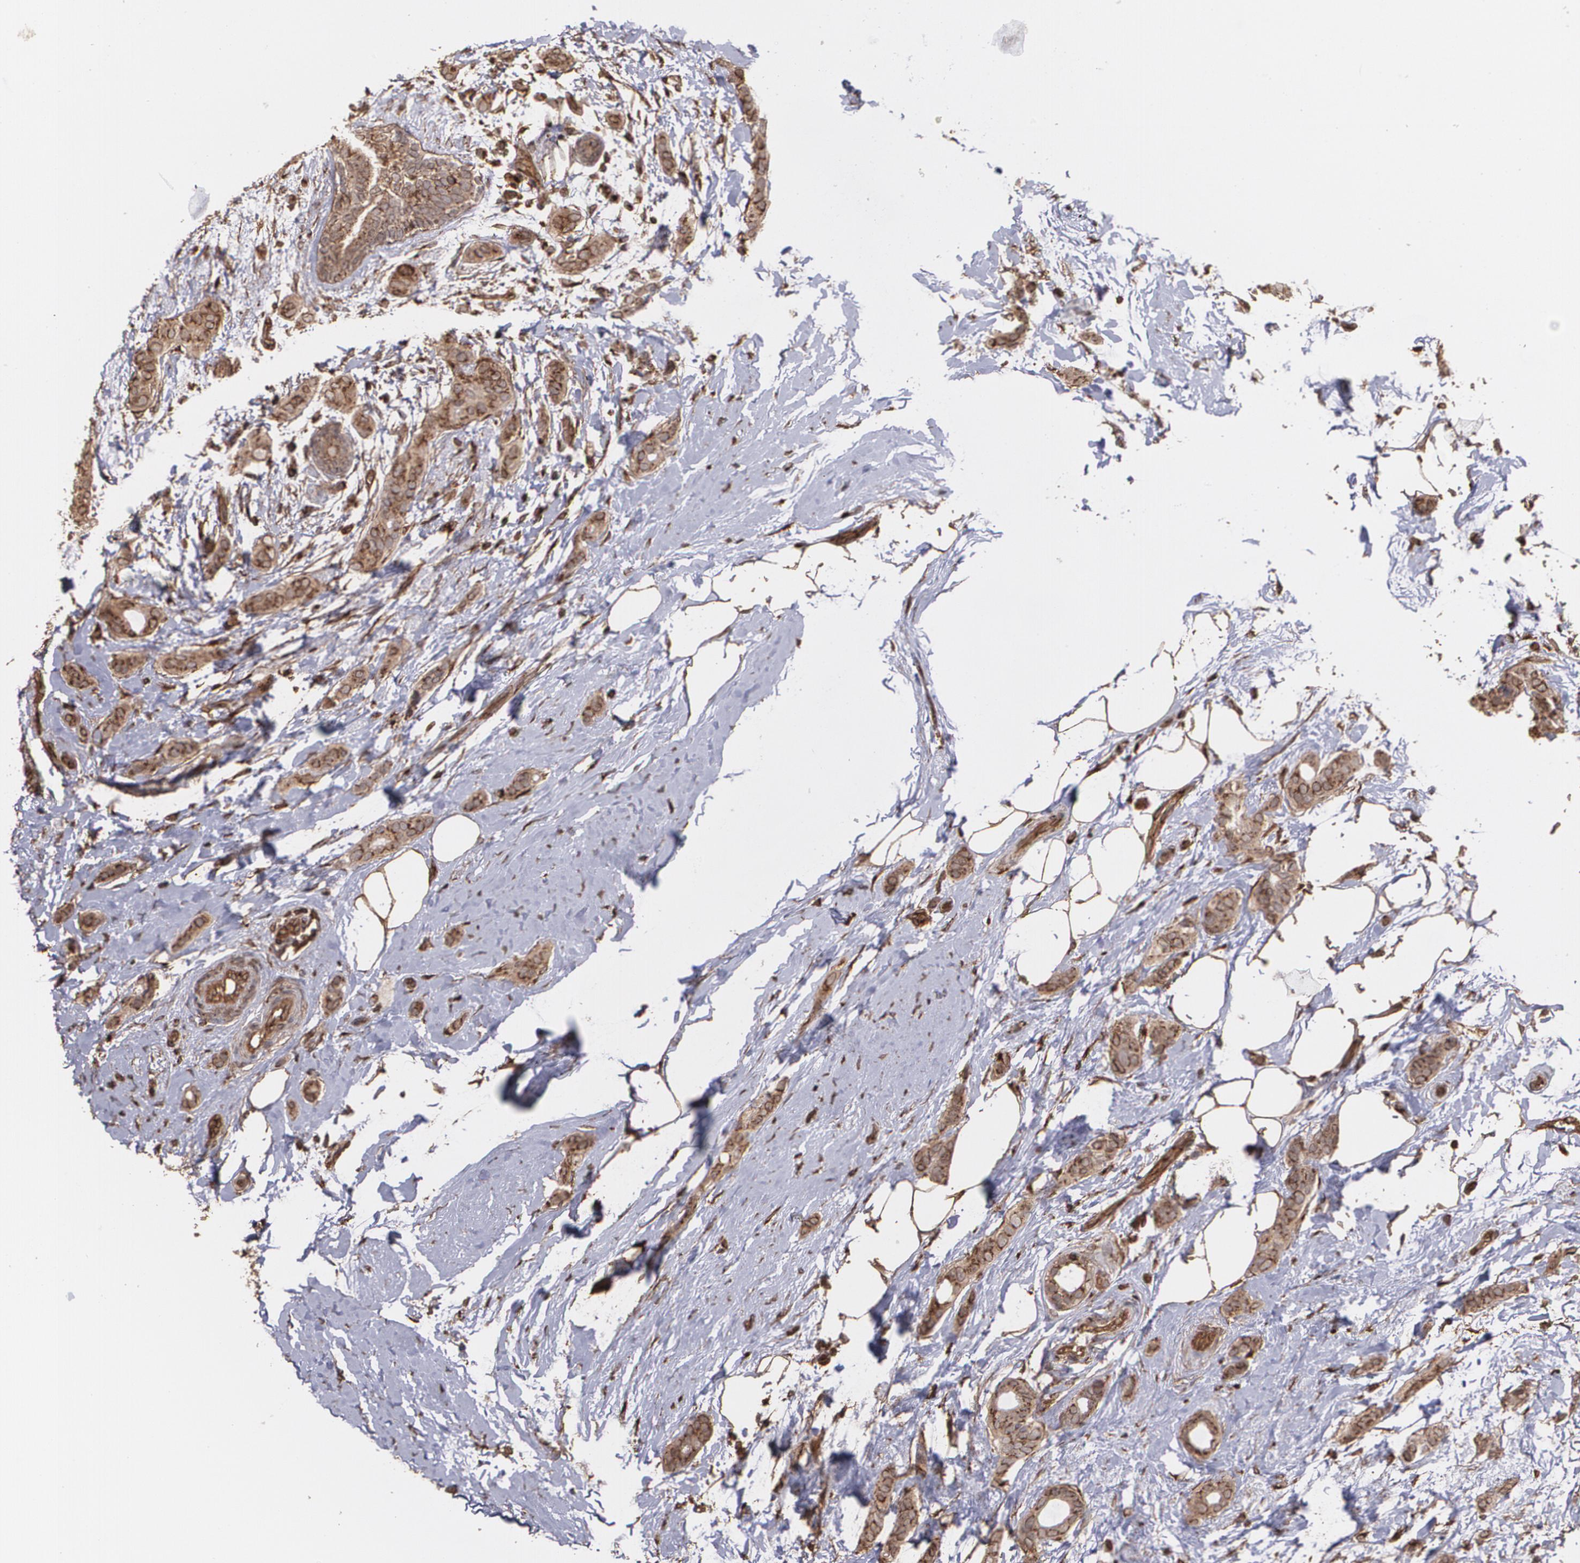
{"staining": {"intensity": "strong", "quantity": ">75%", "location": "cytoplasmic/membranous"}, "tissue": "breast cancer", "cell_type": "Tumor cells", "image_type": "cancer", "snomed": [{"axis": "morphology", "description": "Duct carcinoma"}, {"axis": "topography", "description": "Breast"}], "caption": "A photomicrograph of invasive ductal carcinoma (breast) stained for a protein exhibits strong cytoplasmic/membranous brown staining in tumor cells.", "gene": "TRIP11", "patient": {"sex": "female", "age": 54}}